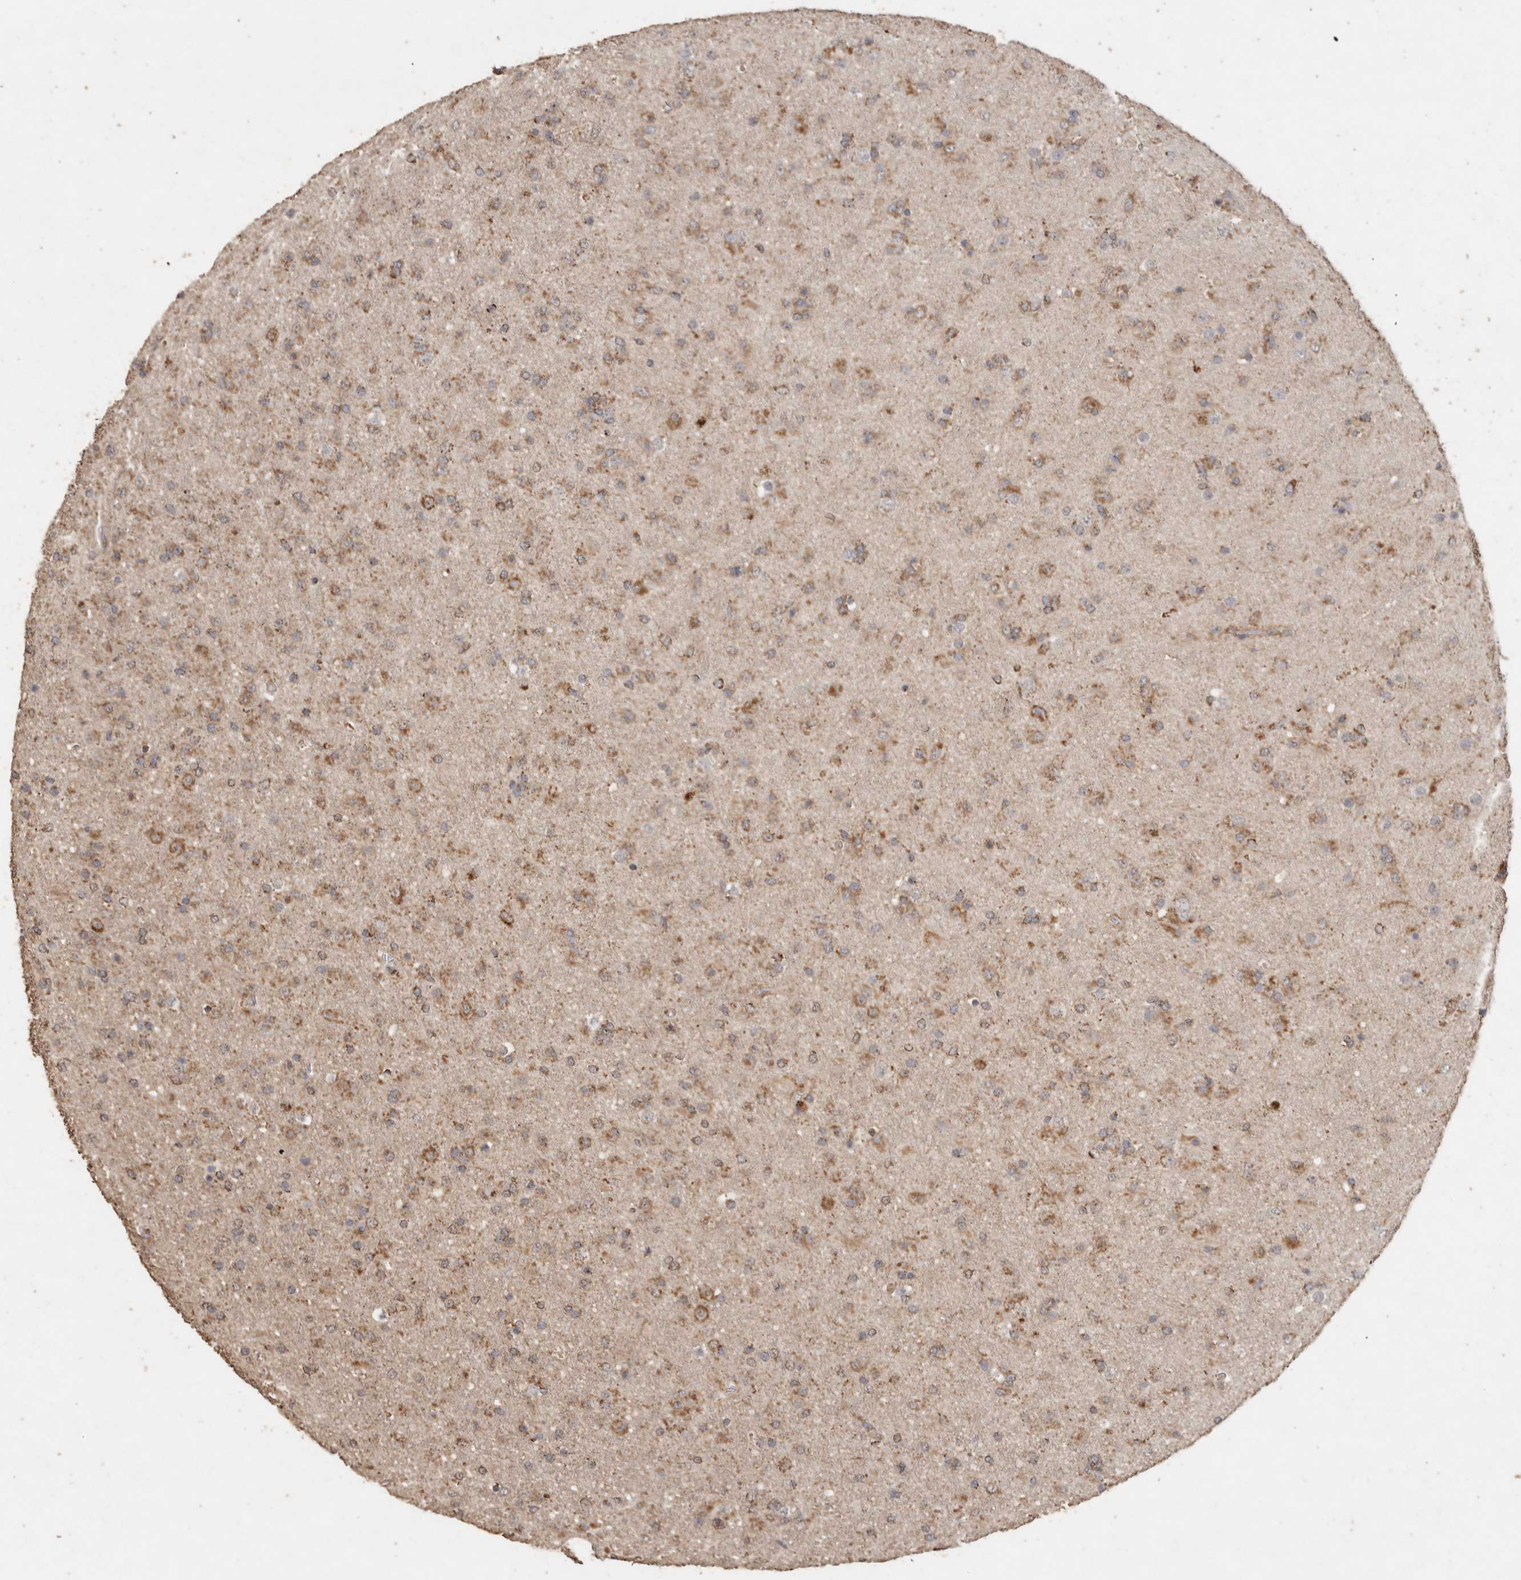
{"staining": {"intensity": "moderate", "quantity": ">75%", "location": "cytoplasmic/membranous"}, "tissue": "glioma", "cell_type": "Tumor cells", "image_type": "cancer", "snomed": [{"axis": "morphology", "description": "Glioma, malignant, Low grade"}, {"axis": "topography", "description": "Brain"}], "caption": "Protein expression analysis of human low-grade glioma (malignant) reveals moderate cytoplasmic/membranous positivity in approximately >75% of tumor cells. The staining was performed using DAB (3,3'-diaminobenzidine), with brown indicating positive protein expression. Nuclei are stained blue with hematoxylin.", "gene": "ACADM", "patient": {"sex": "male", "age": 65}}